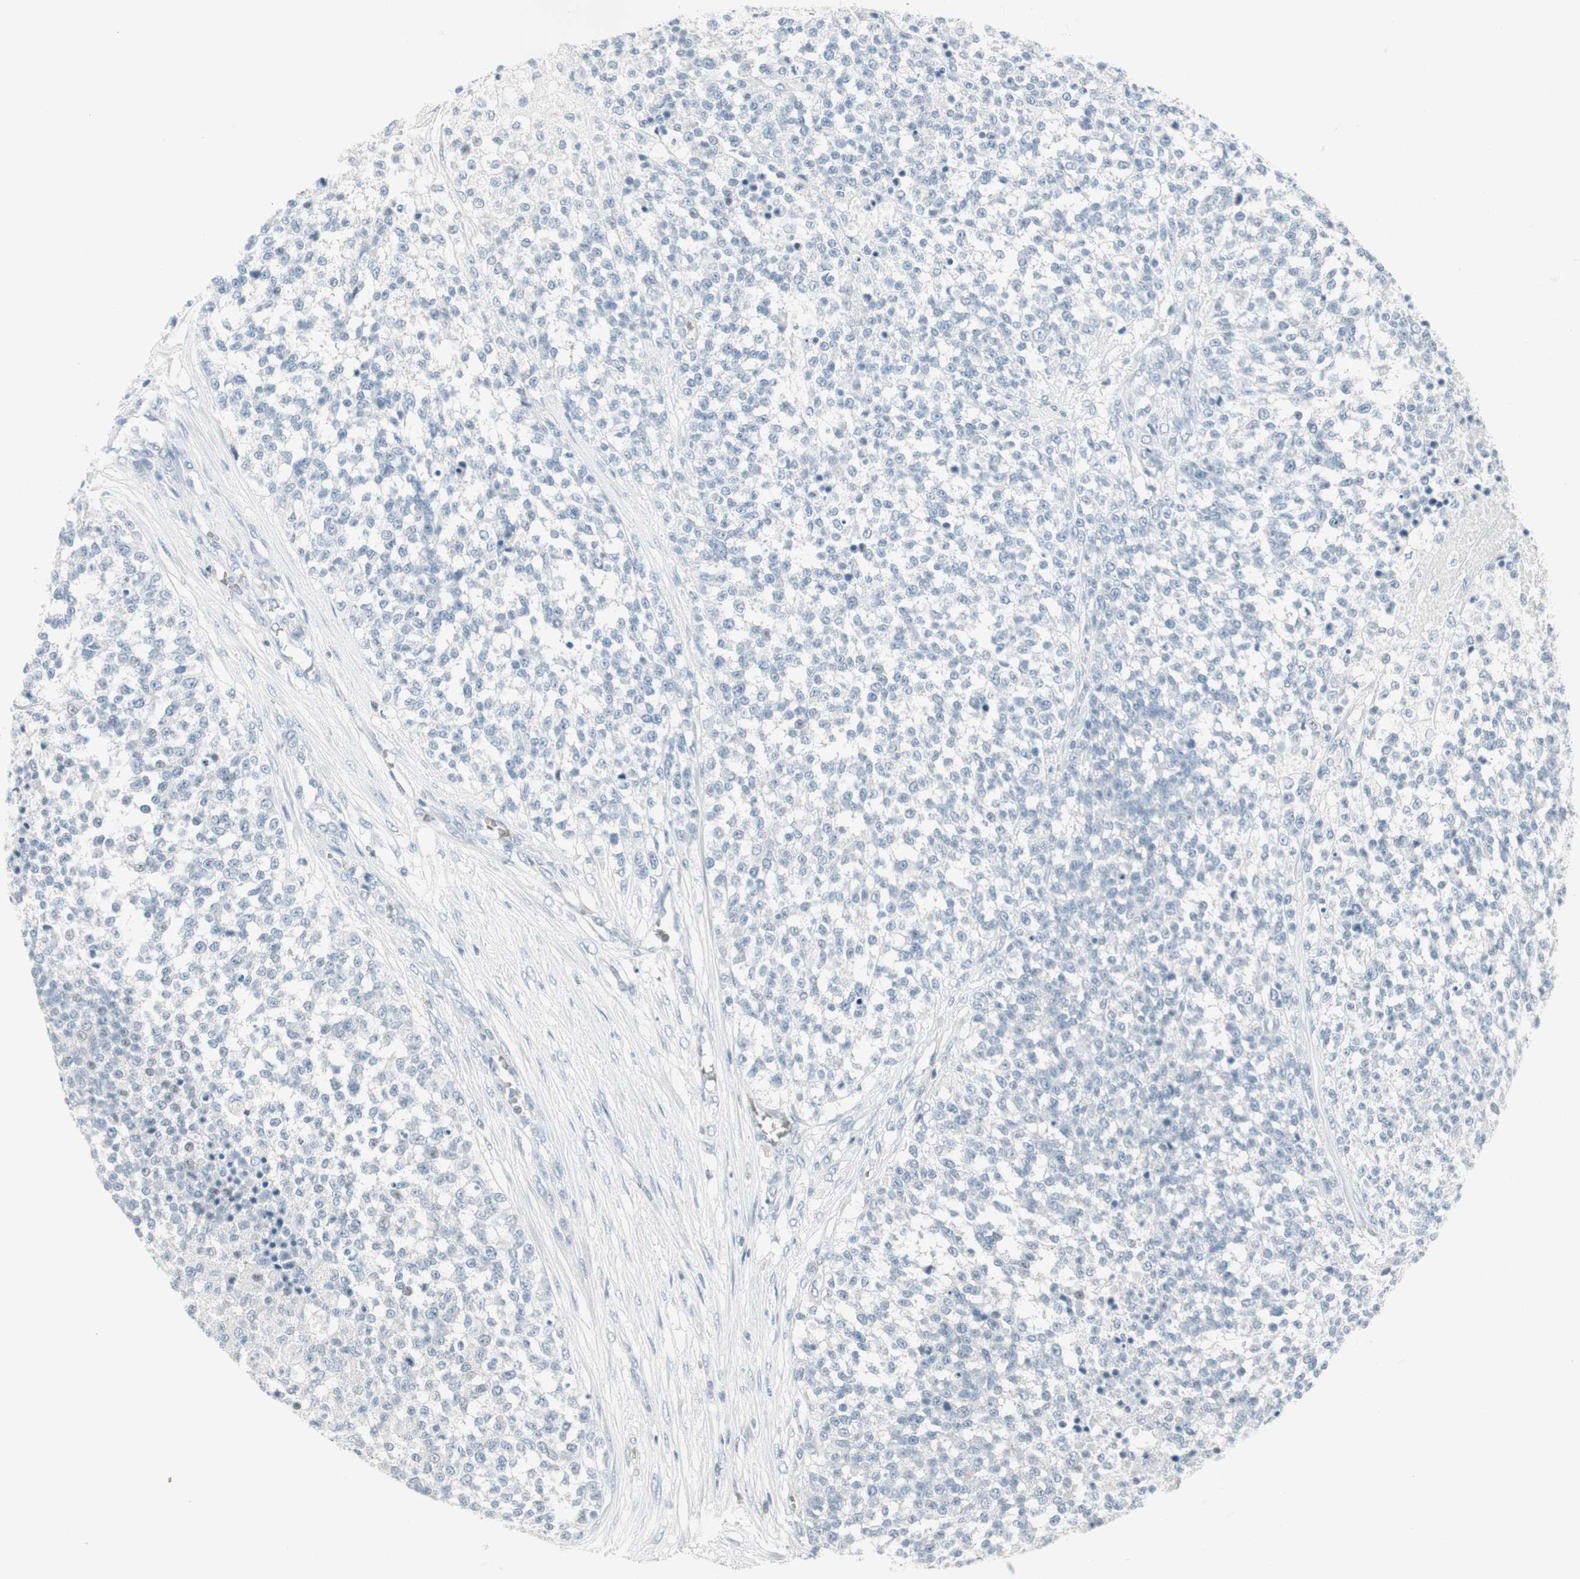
{"staining": {"intensity": "negative", "quantity": "none", "location": "none"}, "tissue": "testis cancer", "cell_type": "Tumor cells", "image_type": "cancer", "snomed": [{"axis": "morphology", "description": "Seminoma, NOS"}, {"axis": "topography", "description": "Testis"}], "caption": "This is an immunohistochemistry (IHC) image of human seminoma (testis). There is no positivity in tumor cells.", "gene": "MAP4K1", "patient": {"sex": "male", "age": 59}}